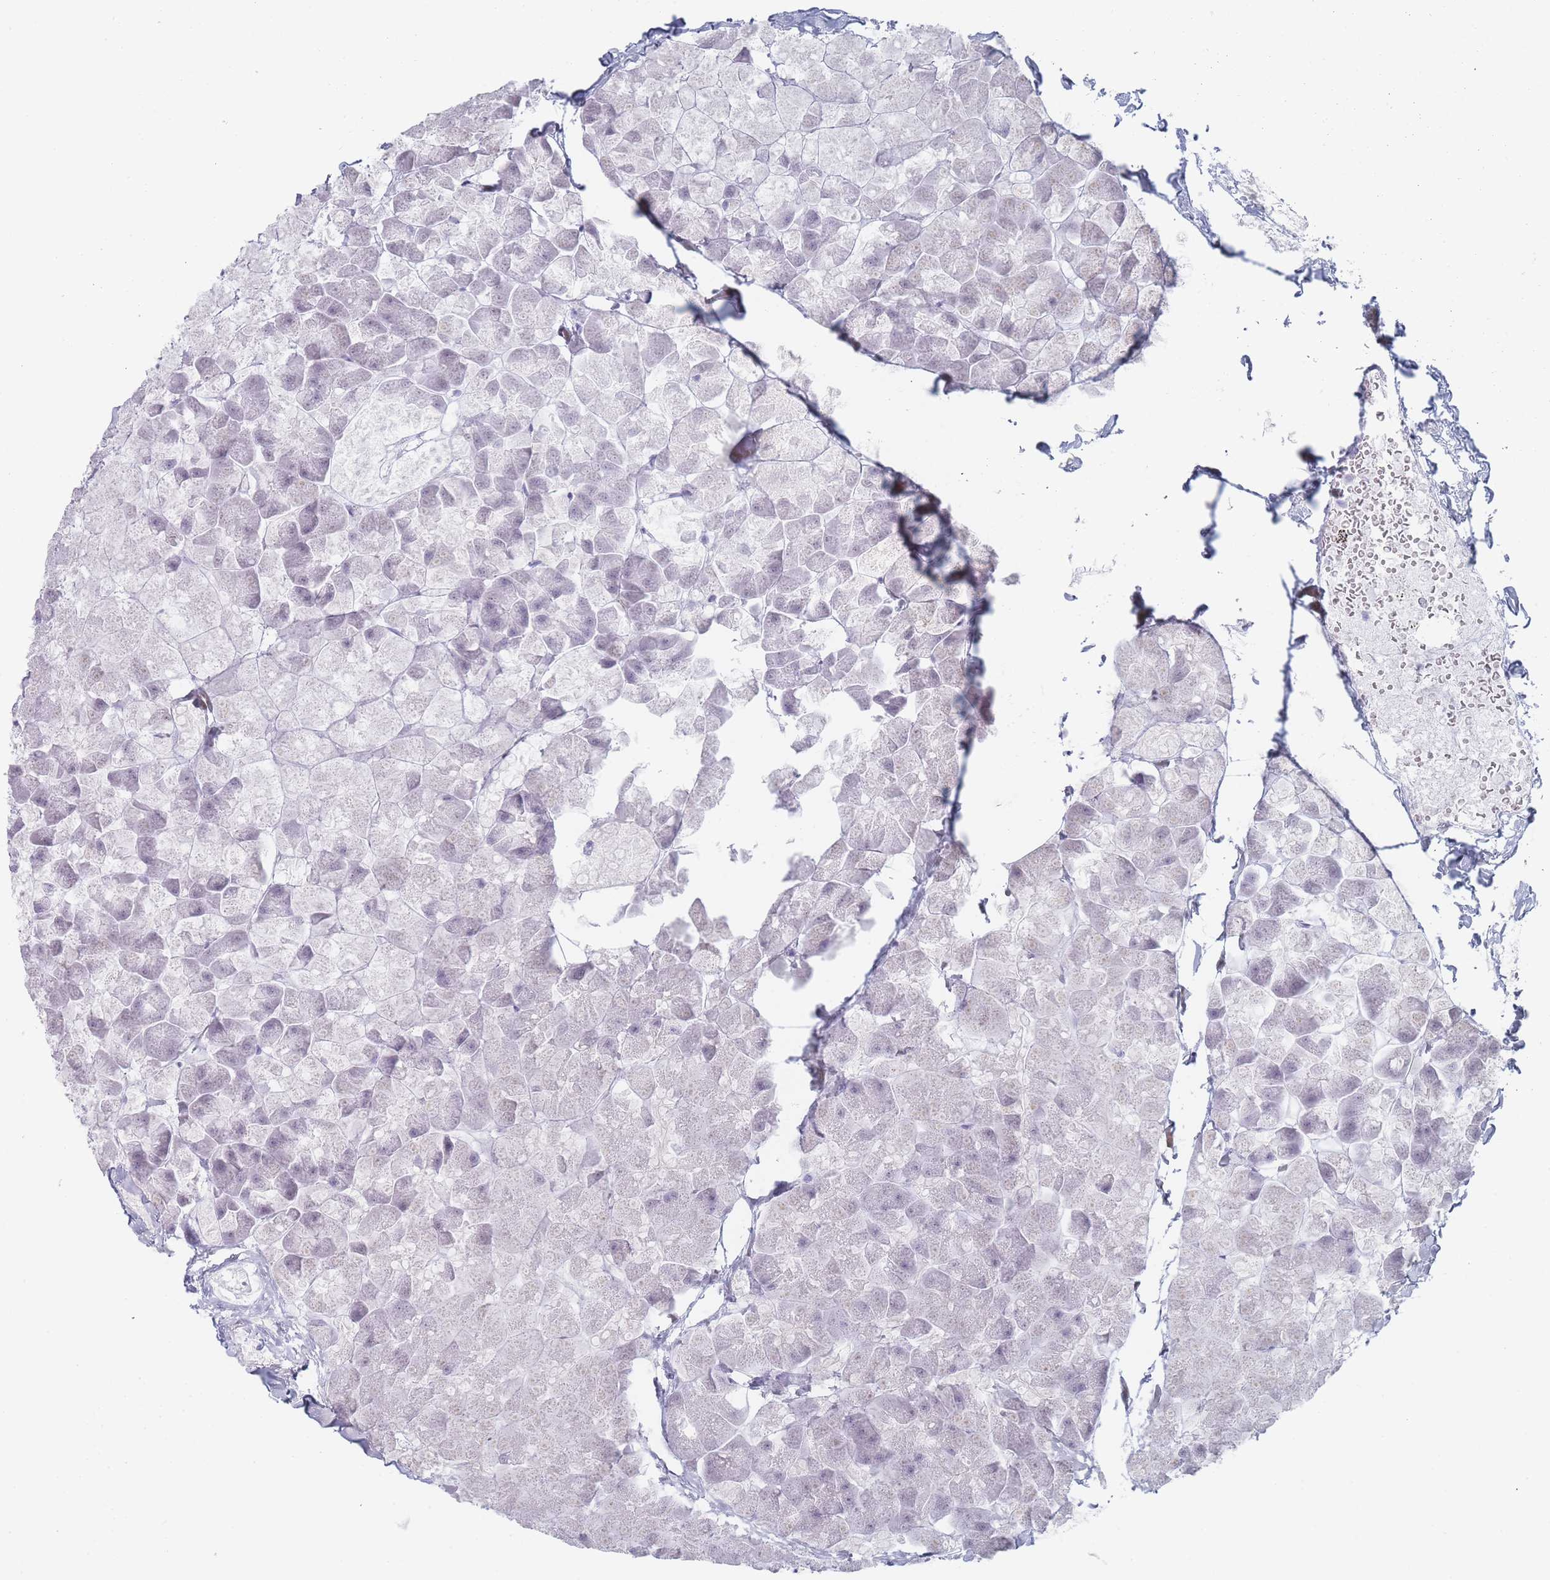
{"staining": {"intensity": "negative", "quantity": "none", "location": "none"}, "tissue": "pancreas", "cell_type": "Exocrine glandular cells", "image_type": "normal", "snomed": [{"axis": "morphology", "description": "Normal tissue, NOS"}, {"axis": "topography", "description": "Pancreas"}], "caption": "A photomicrograph of human pancreas is negative for staining in exocrine glandular cells. Nuclei are stained in blue.", "gene": "IMPG1", "patient": {"sex": "male", "age": 35}}